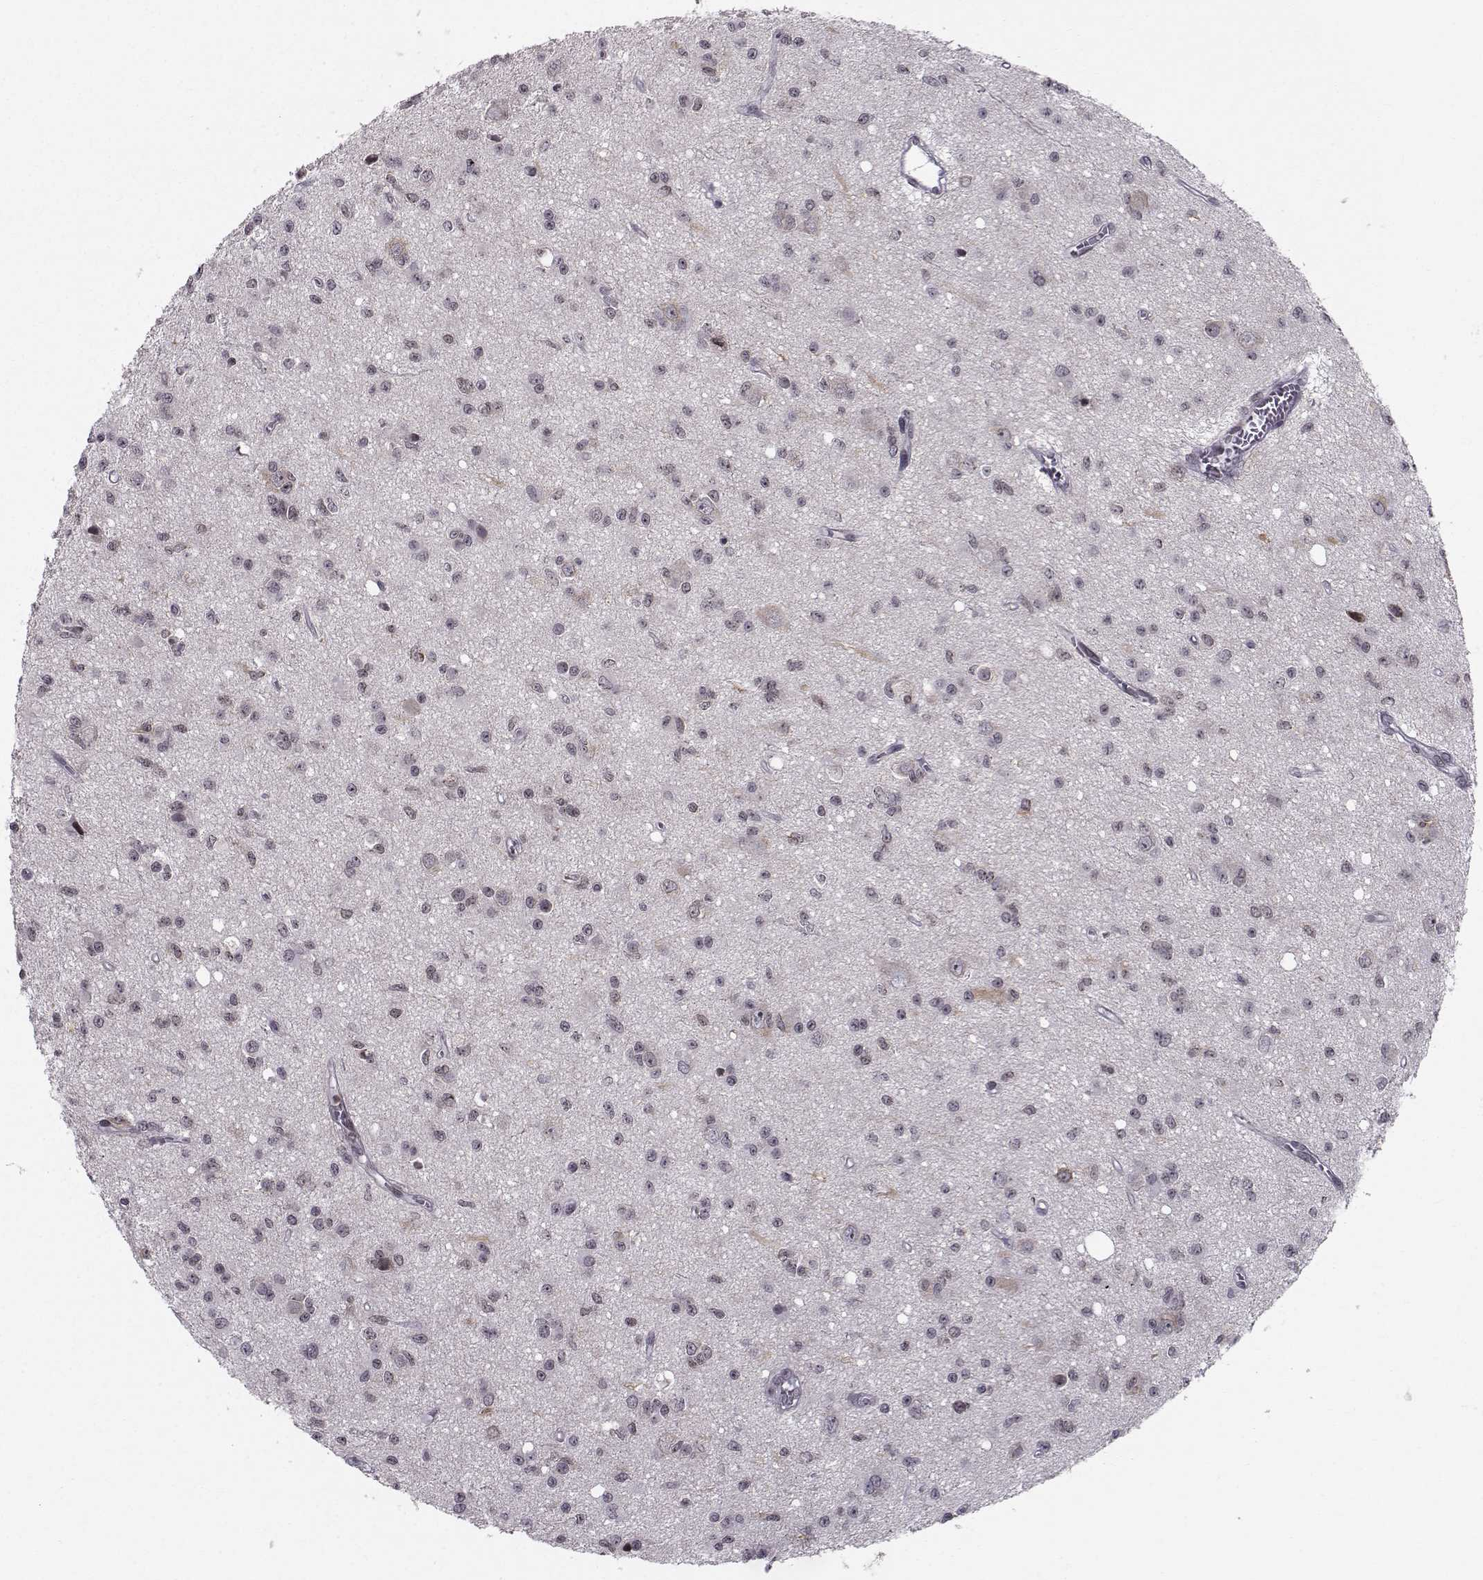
{"staining": {"intensity": "negative", "quantity": "none", "location": "none"}, "tissue": "glioma", "cell_type": "Tumor cells", "image_type": "cancer", "snomed": [{"axis": "morphology", "description": "Glioma, malignant, Low grade"}, {"axis": "topography", "description": "Brain"}], "caption": "The micrograph reveals no staining of tumor cells in malignant glioma (low-grade). (Brightfield microscopy of DAB (3,3'-diaminobenzidine) immunohistochemistry at high magnification).", "gene": "MARCHF4", "patient": {"sex": "female", "age": 45}}